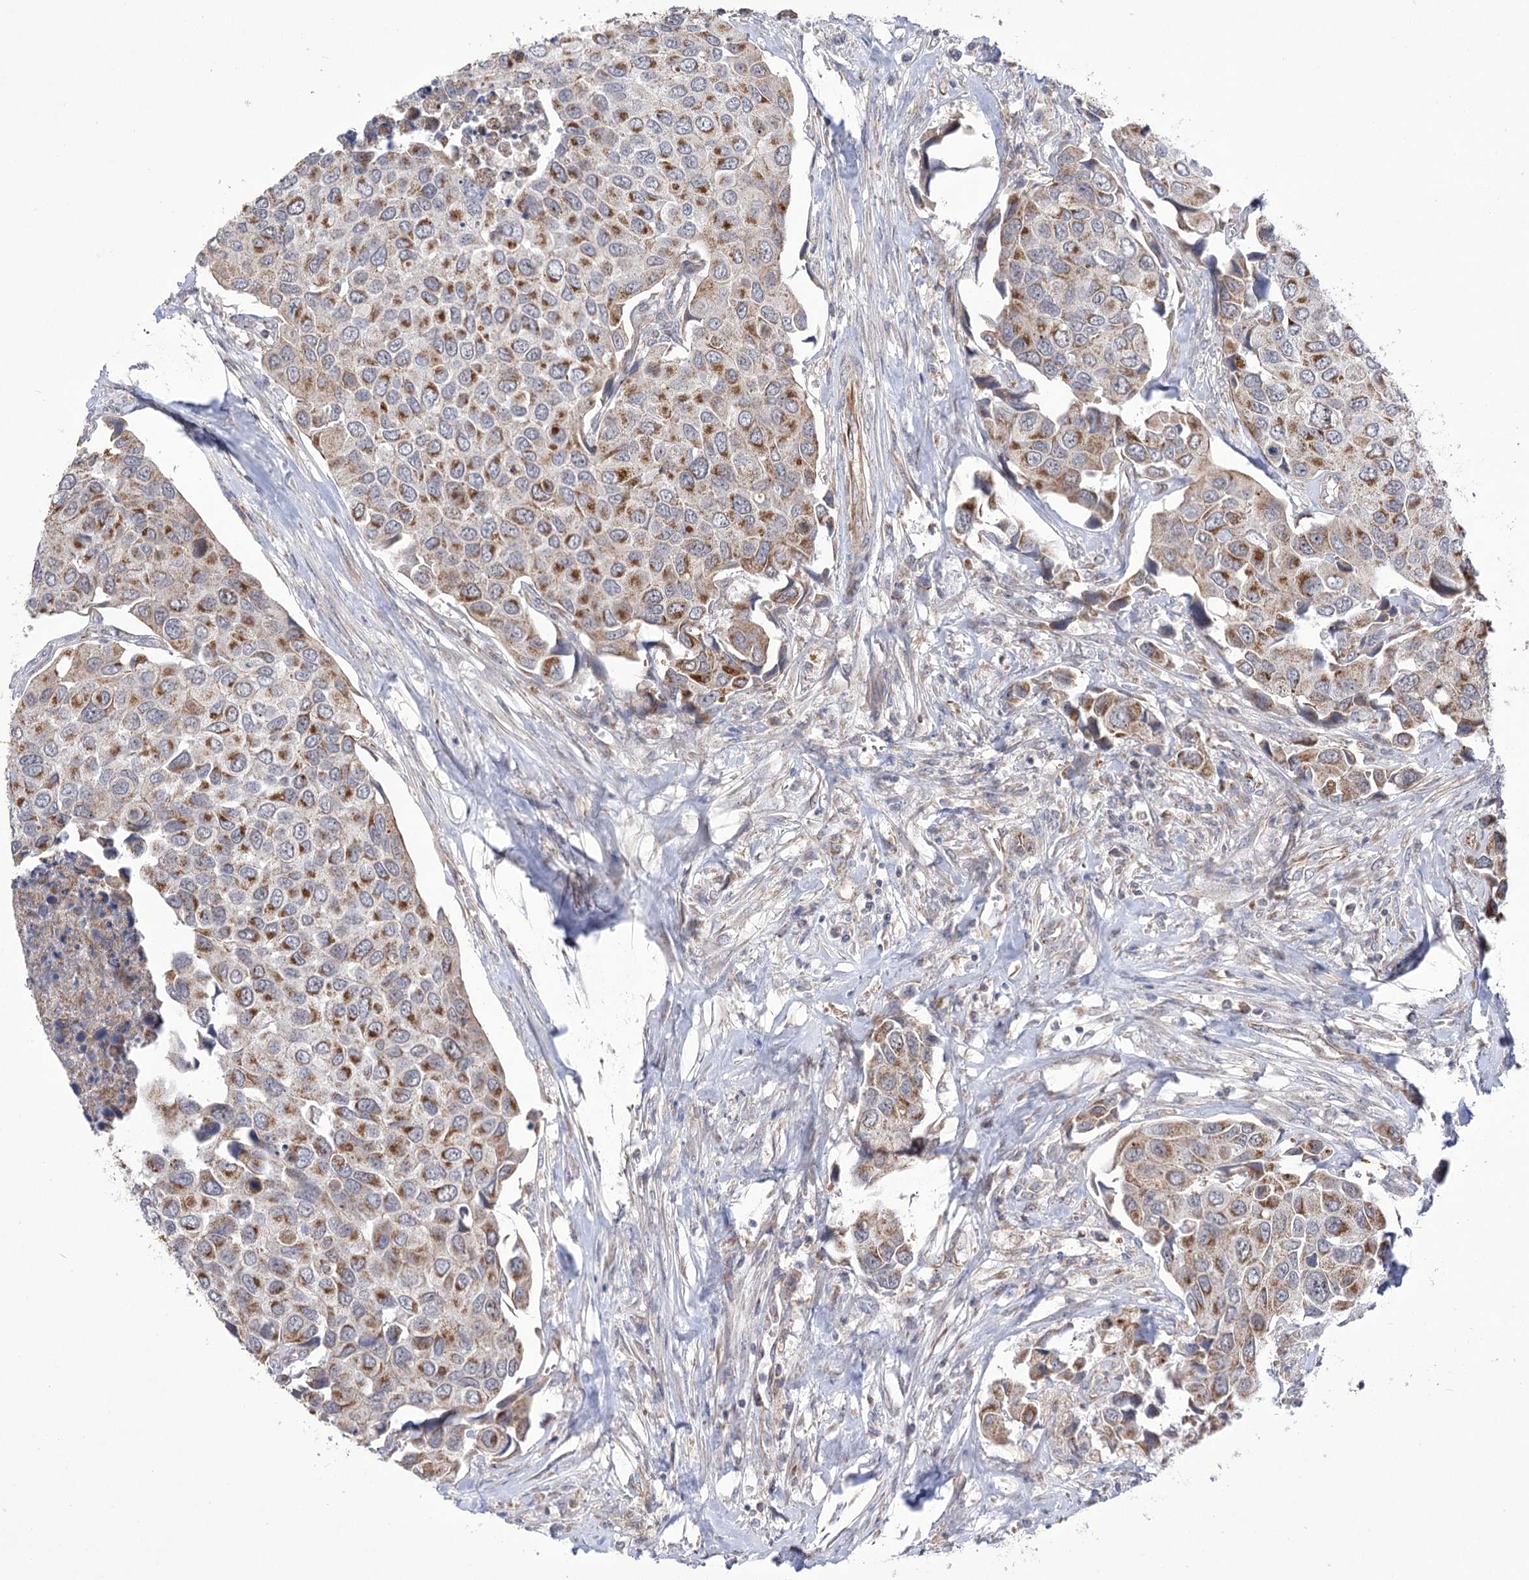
{"staining": {"intensity": "moderate", "quantity": ">75%", "location": "cytoplasmic/membranous"}, "tissue": "urothelial cancer", "cell_type": "Tumor cells", "image_type": "cancer", "snomed": [{"axis": "morphology", "description": "Urothelial carcinoma, High grade"}, {"axis": "topography", "description": "Urinary bladder"}], "caption": "The micrograph displays staining of high-grade urothelial carcinoma, revealing moderate cytoplasmic/membranous protein staining (brown color) within tumor cells.", "gene": "ECHDC3", "patient": {"sex": "male", "age": 74}}